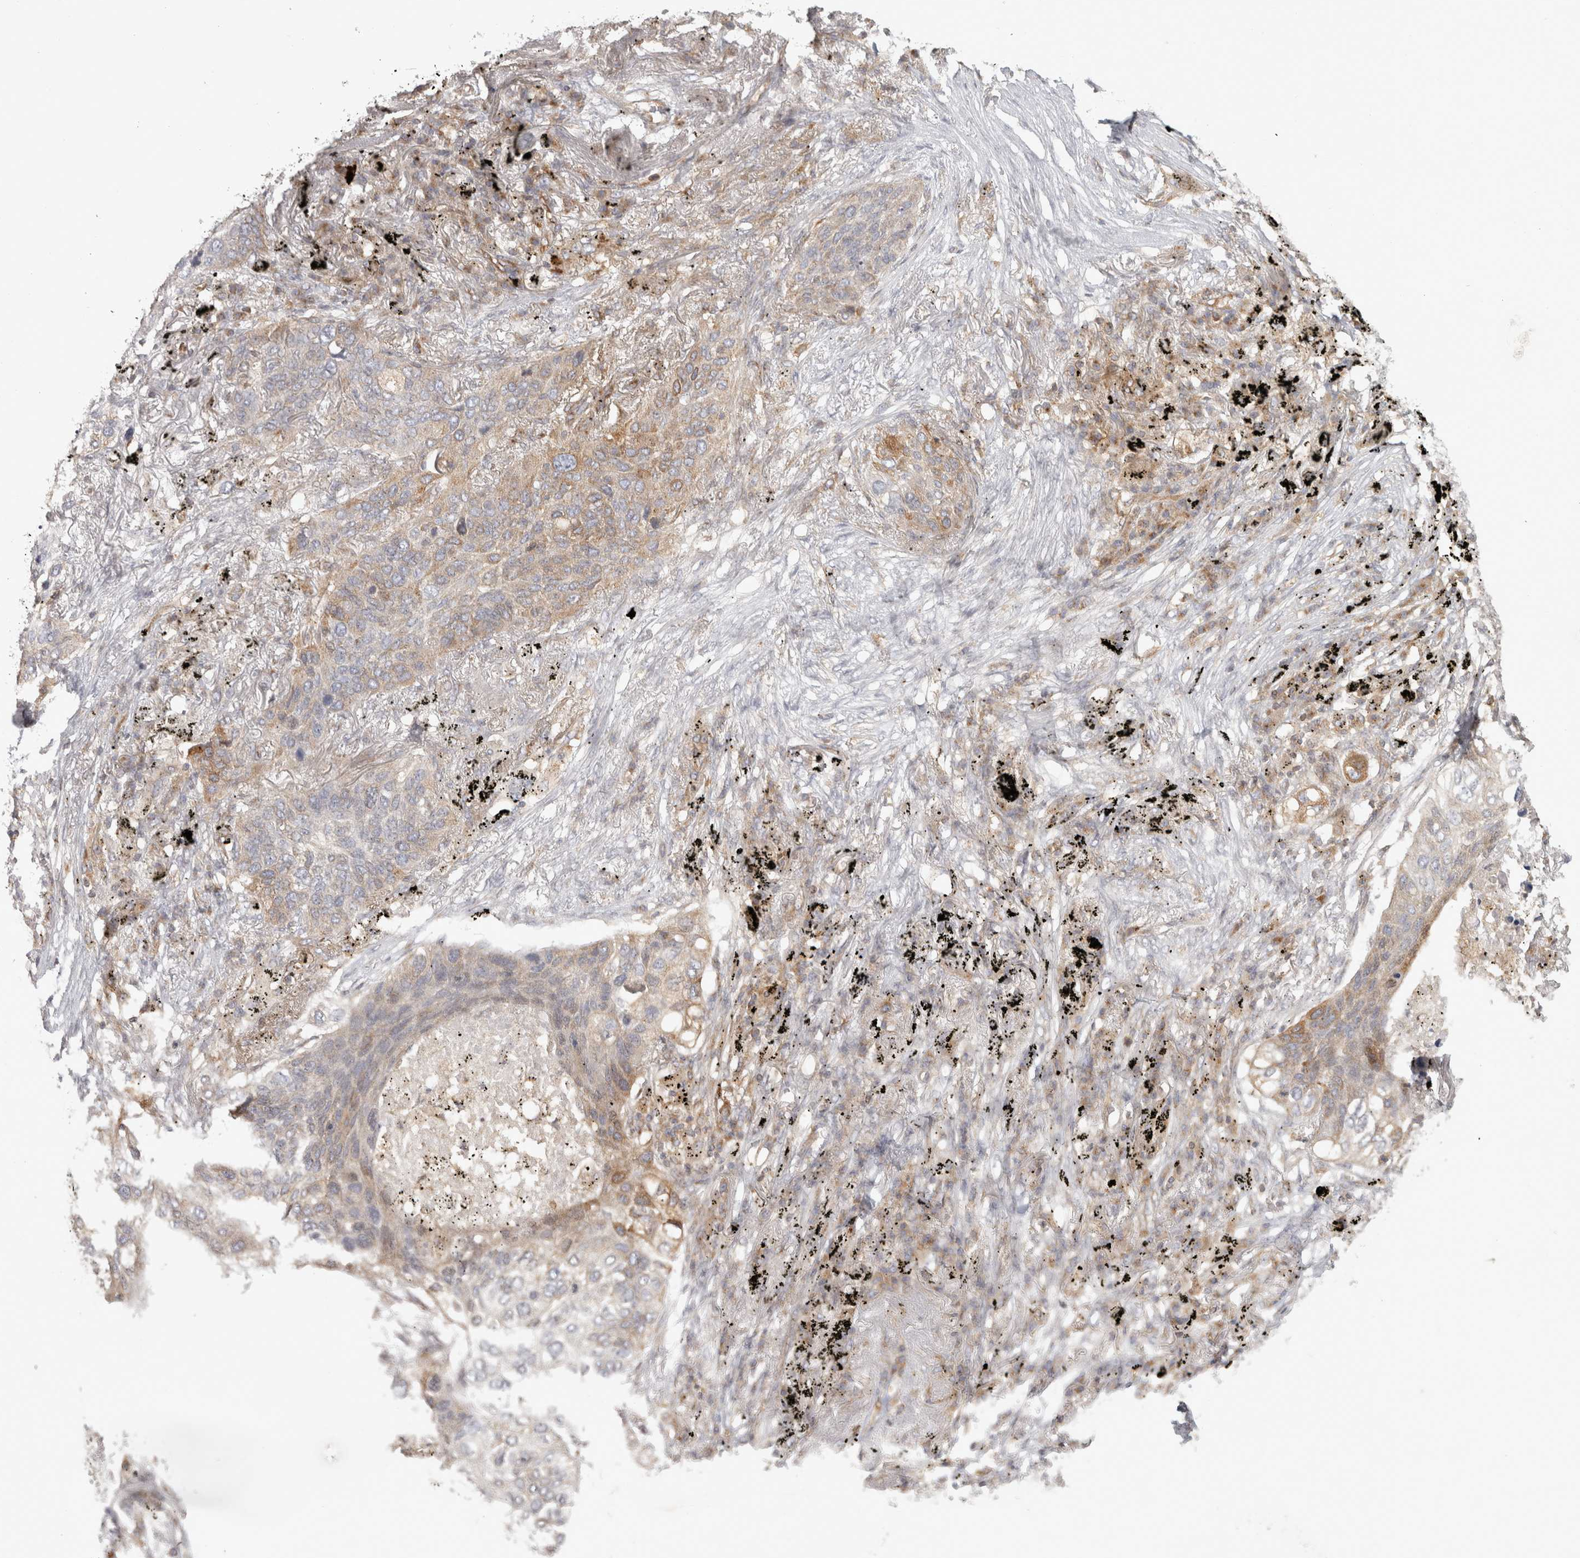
{"staining": {"intensity": "weak", "quantity": "25%-75%", "location": "cytoplasmic/membranous"}, "tissue": "lung cancer", "cell_type": "Tumor cells", "image_type": "cancer", "snomed": [{"axis": "morphology", "description": "Squamous cell carcinoma, NOS"}, {"axis": "topography", "description": "Lung"}], "caption": "Human lung cancer stained with a brown dye reveals weak cytoplasmic/membranous positive positivity in approximately 25%-75% of tumor cells.", "gene": "HLA-E", "patient": {"sex": "female", "age": 63}}